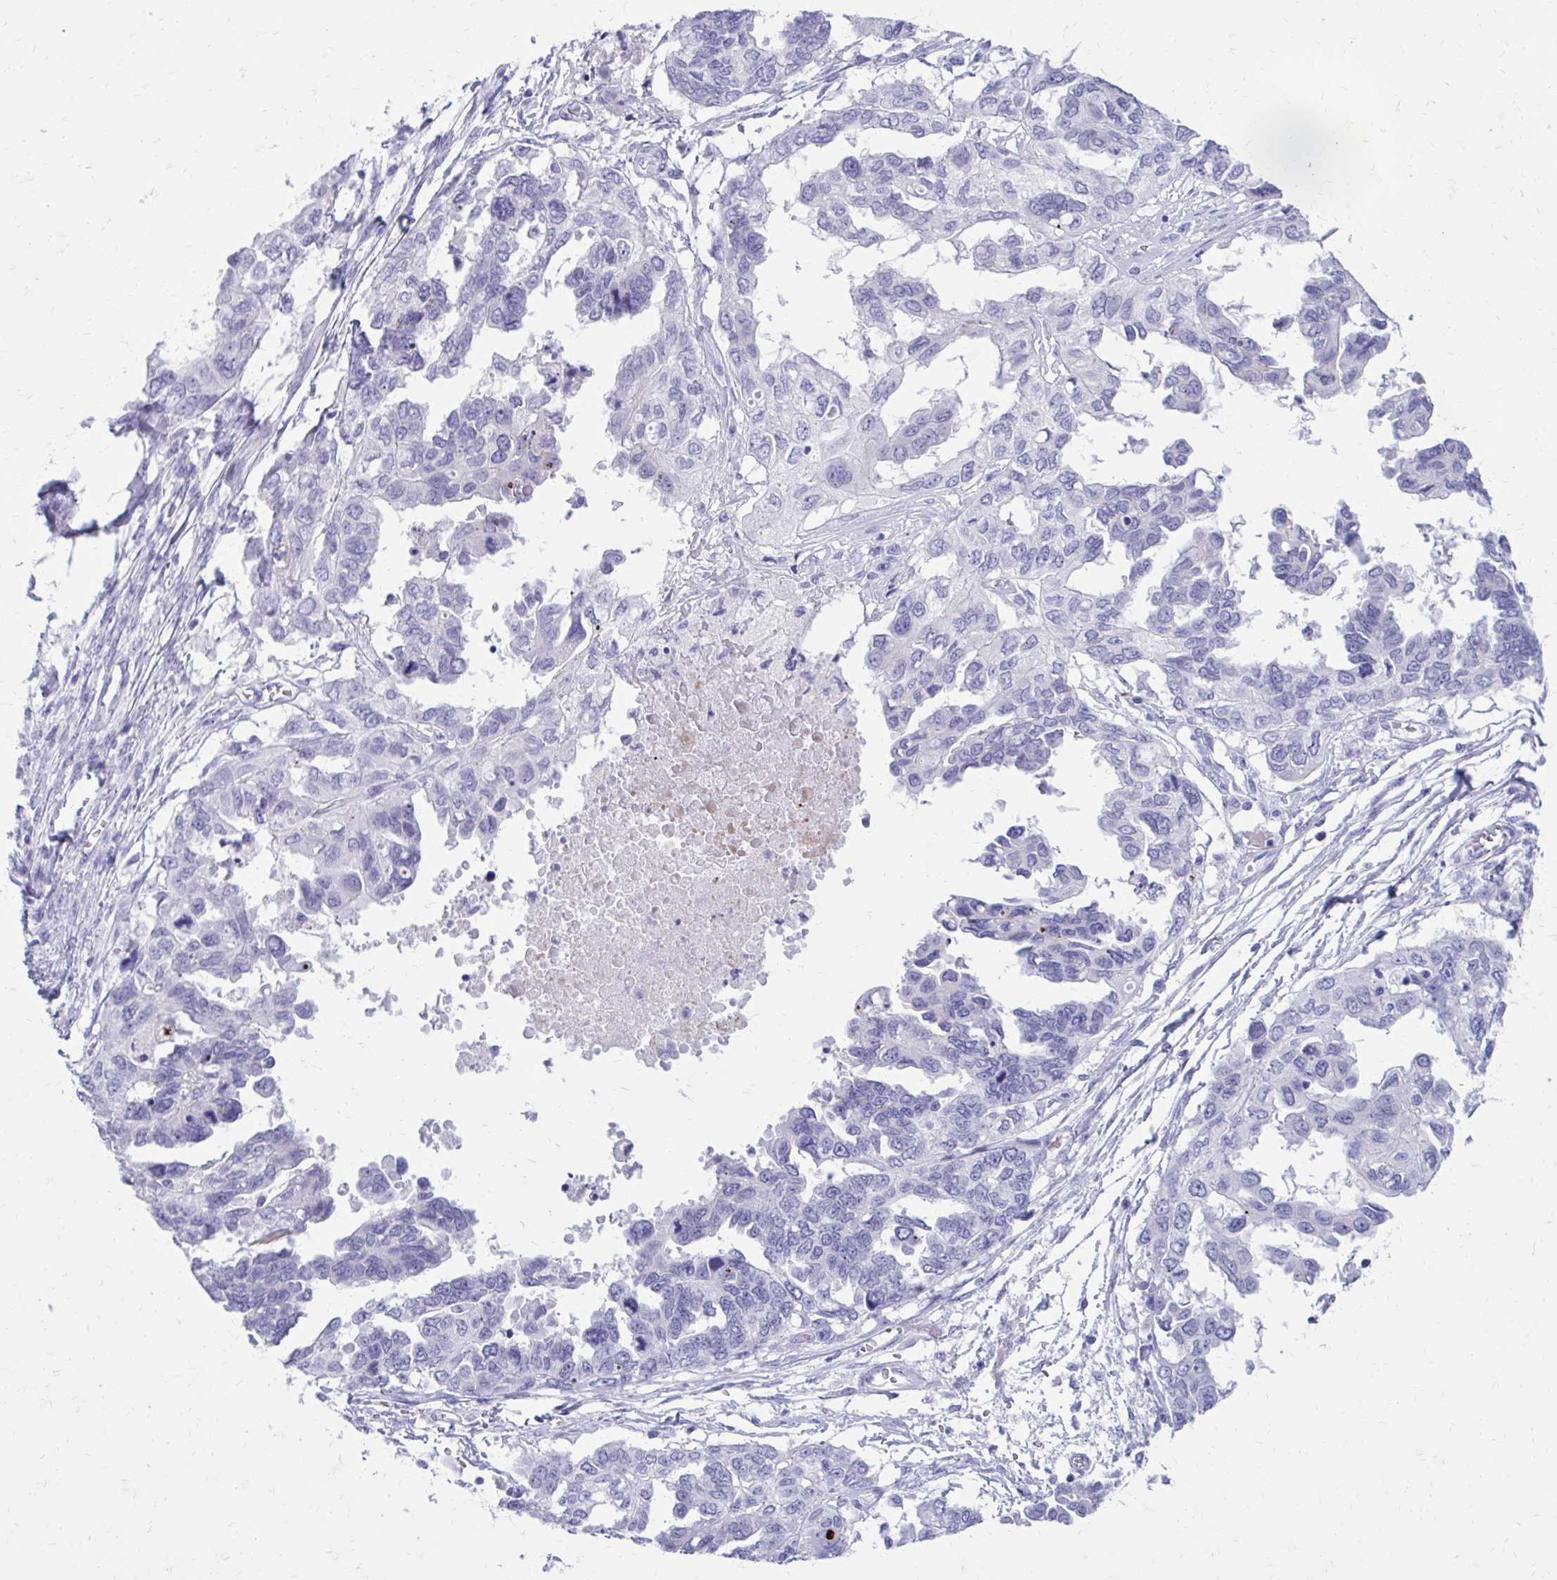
{"staining": {"intensity": "negative", "quantity": "none", "location": "none"}, "tissue": "ovarian cancer", "cell_type": "Tumor cells", "image_type": "cancer", "snomed": [{"axis": "morphology", "description": "Cystadenocarcinoma, serous, NOS"}, {"axis": "topography", "description": "Ovary"}], "caption": "An image of human ovarian serous cystadenocarcinoma is negative for staining in tumor cells. Nuclei are stained in blue.", "gene": "LCN15", "patient": {"sex": "female", "age": 53}}